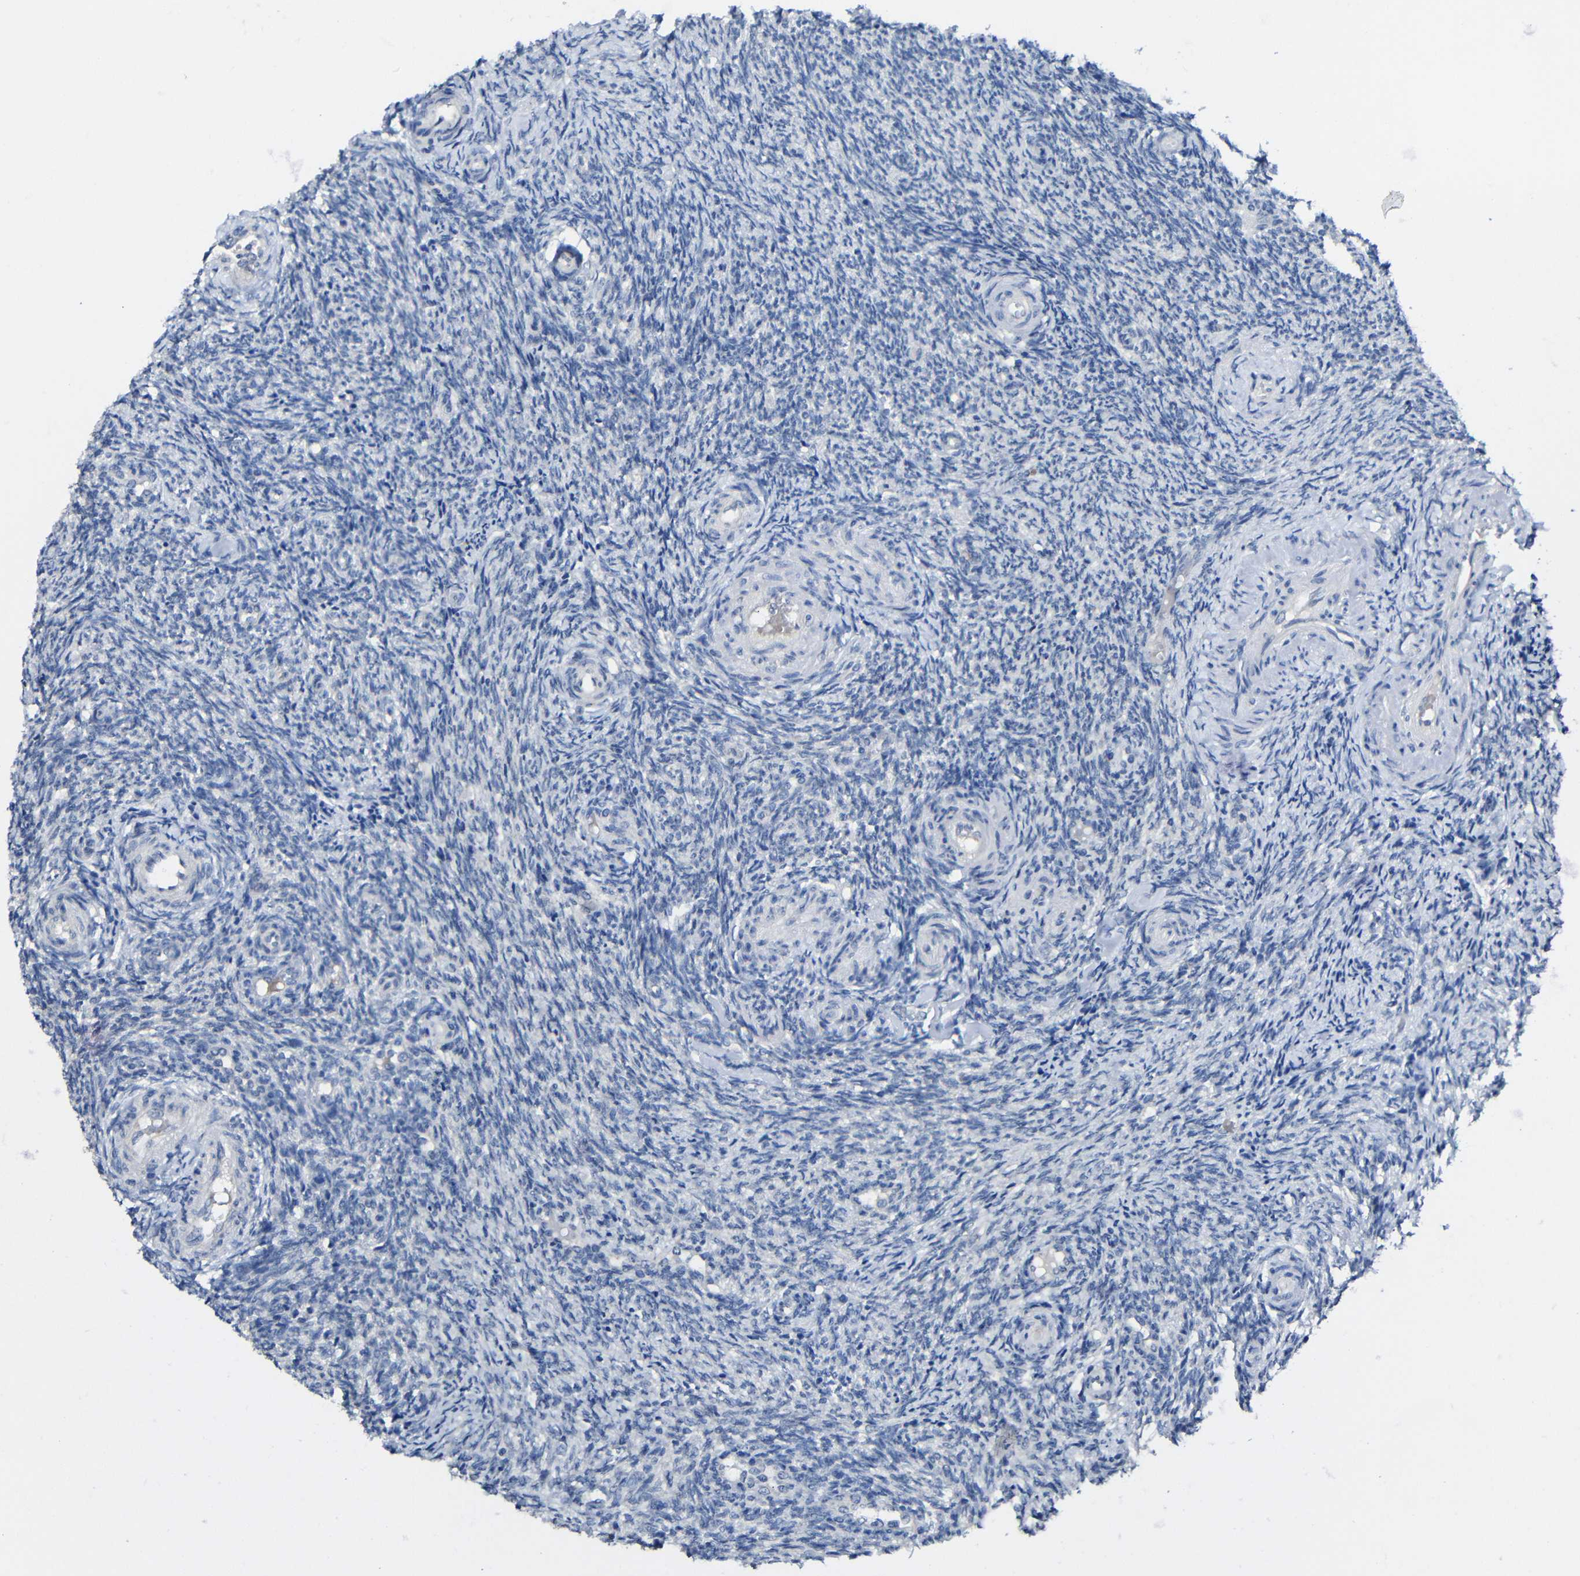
{"staining": {"intensity": "negative", "quantity": "none", "location": "none"}, "tissue": "ovary", "cell_type": "Ovarian stroma cells", "image_type": "normal", "snomed": [{"axis": "morphology", "description": "Normal tissue, NOS"}, {"axis": "topography", "description": "Ovary"}], "caption": "A high-resolution micrograph shows immunohistochemistry staining of unremarkable ovary, which shows no significant expression in ovarian stroma cells. The staining was performed using DAB to visualize the protein expression in brown, while the nuclei were stained in blue with hematoxylin (Magnification: 20x).", "gene": "HNF1A", "patient": {"sex": "female", "age": 41}}